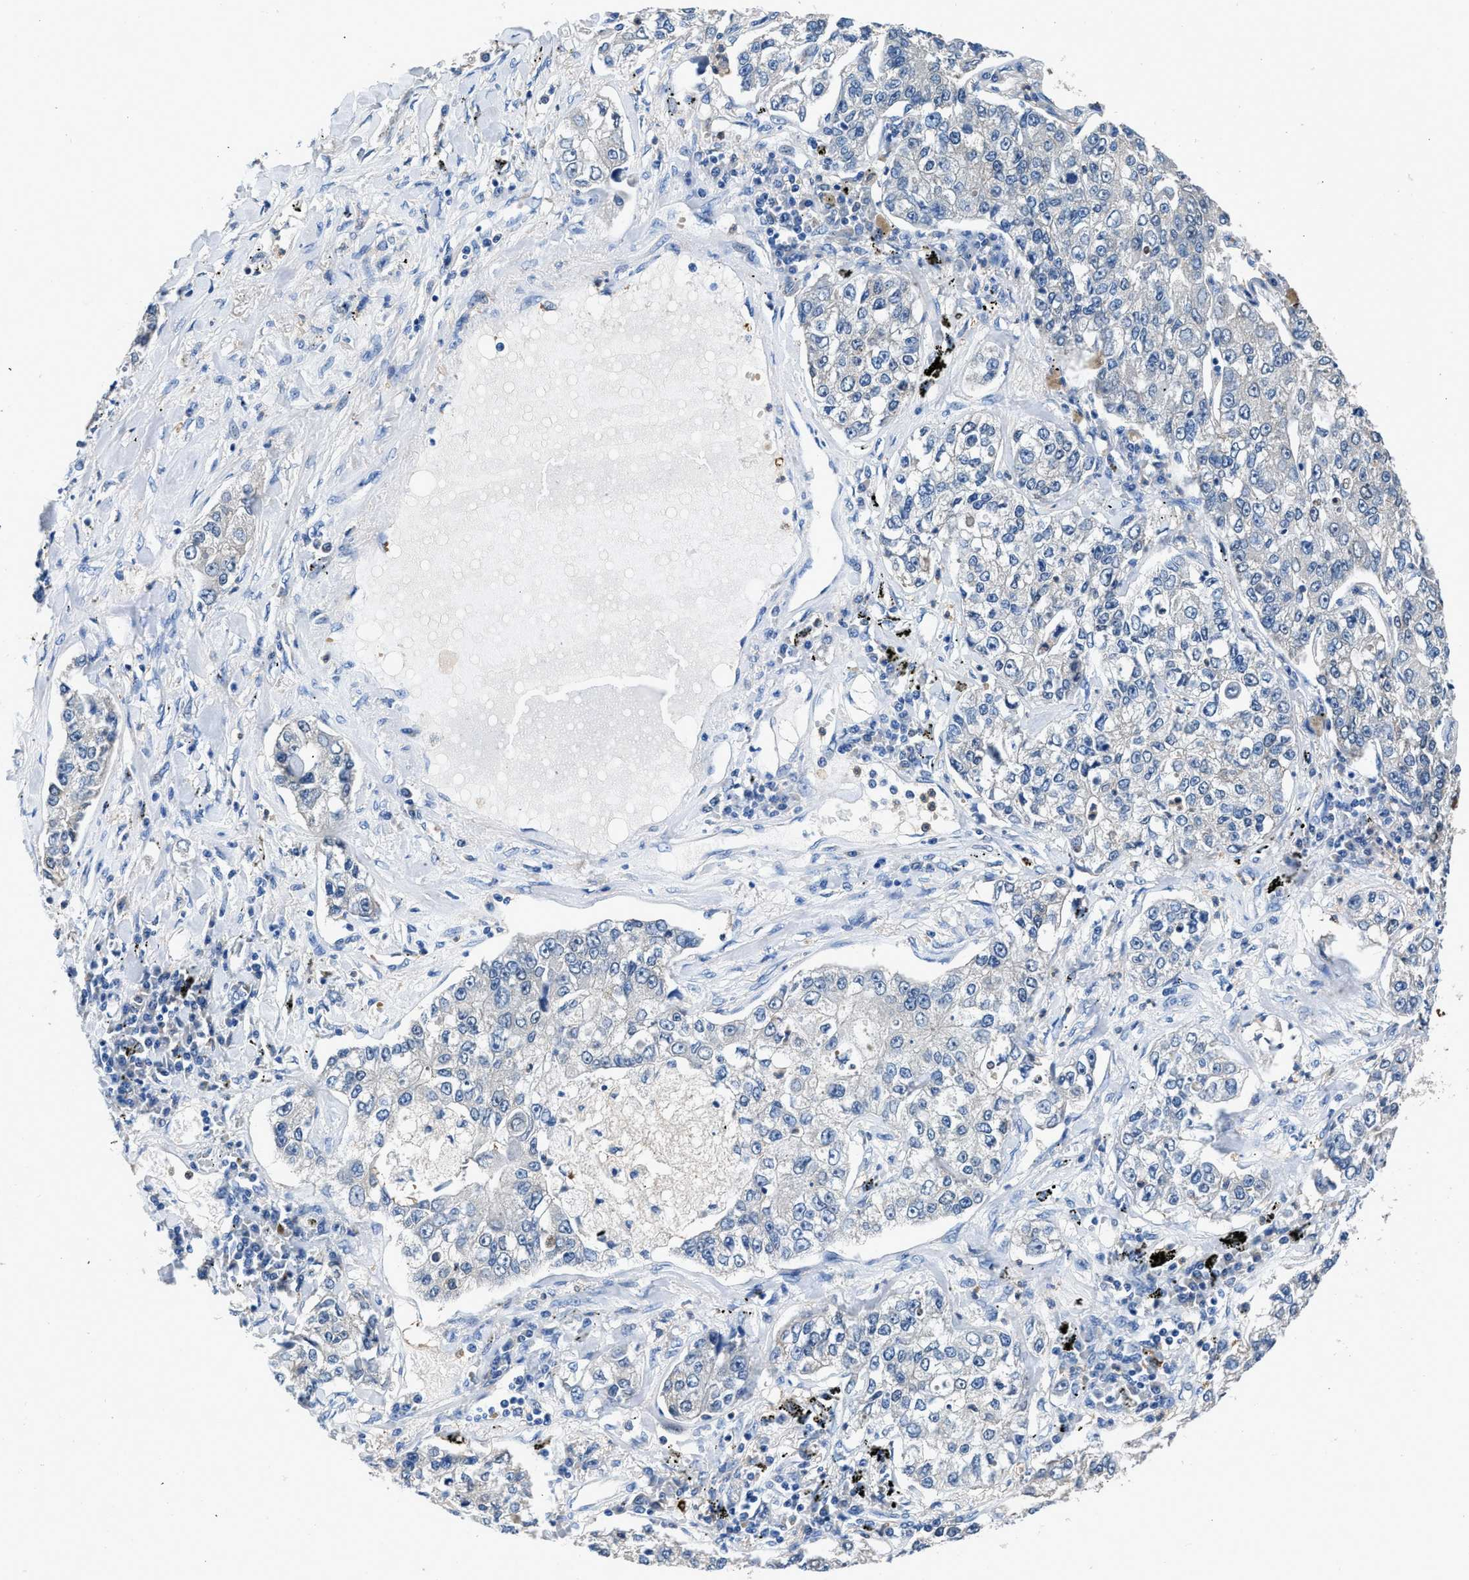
{"staining": {"intensity": "negative", "quantity": "none", "location": "none"}, "tissue": "lung cancer", "cell_type": "Tumor cells", "image_type": "cancer", "snomed": [{"axis": "morphology", "description": "Adenocarcinoma, NOS"}, {"axis": "topography", "description": "Lung"}], "caption": "This is a micrograph of immunohistochemistry (IHC) staining of adenocarcinoma (lung), which shows no staining in tumor cells.", "gene": "FADS6", "patient": {"sex": "male", "age": 49}}